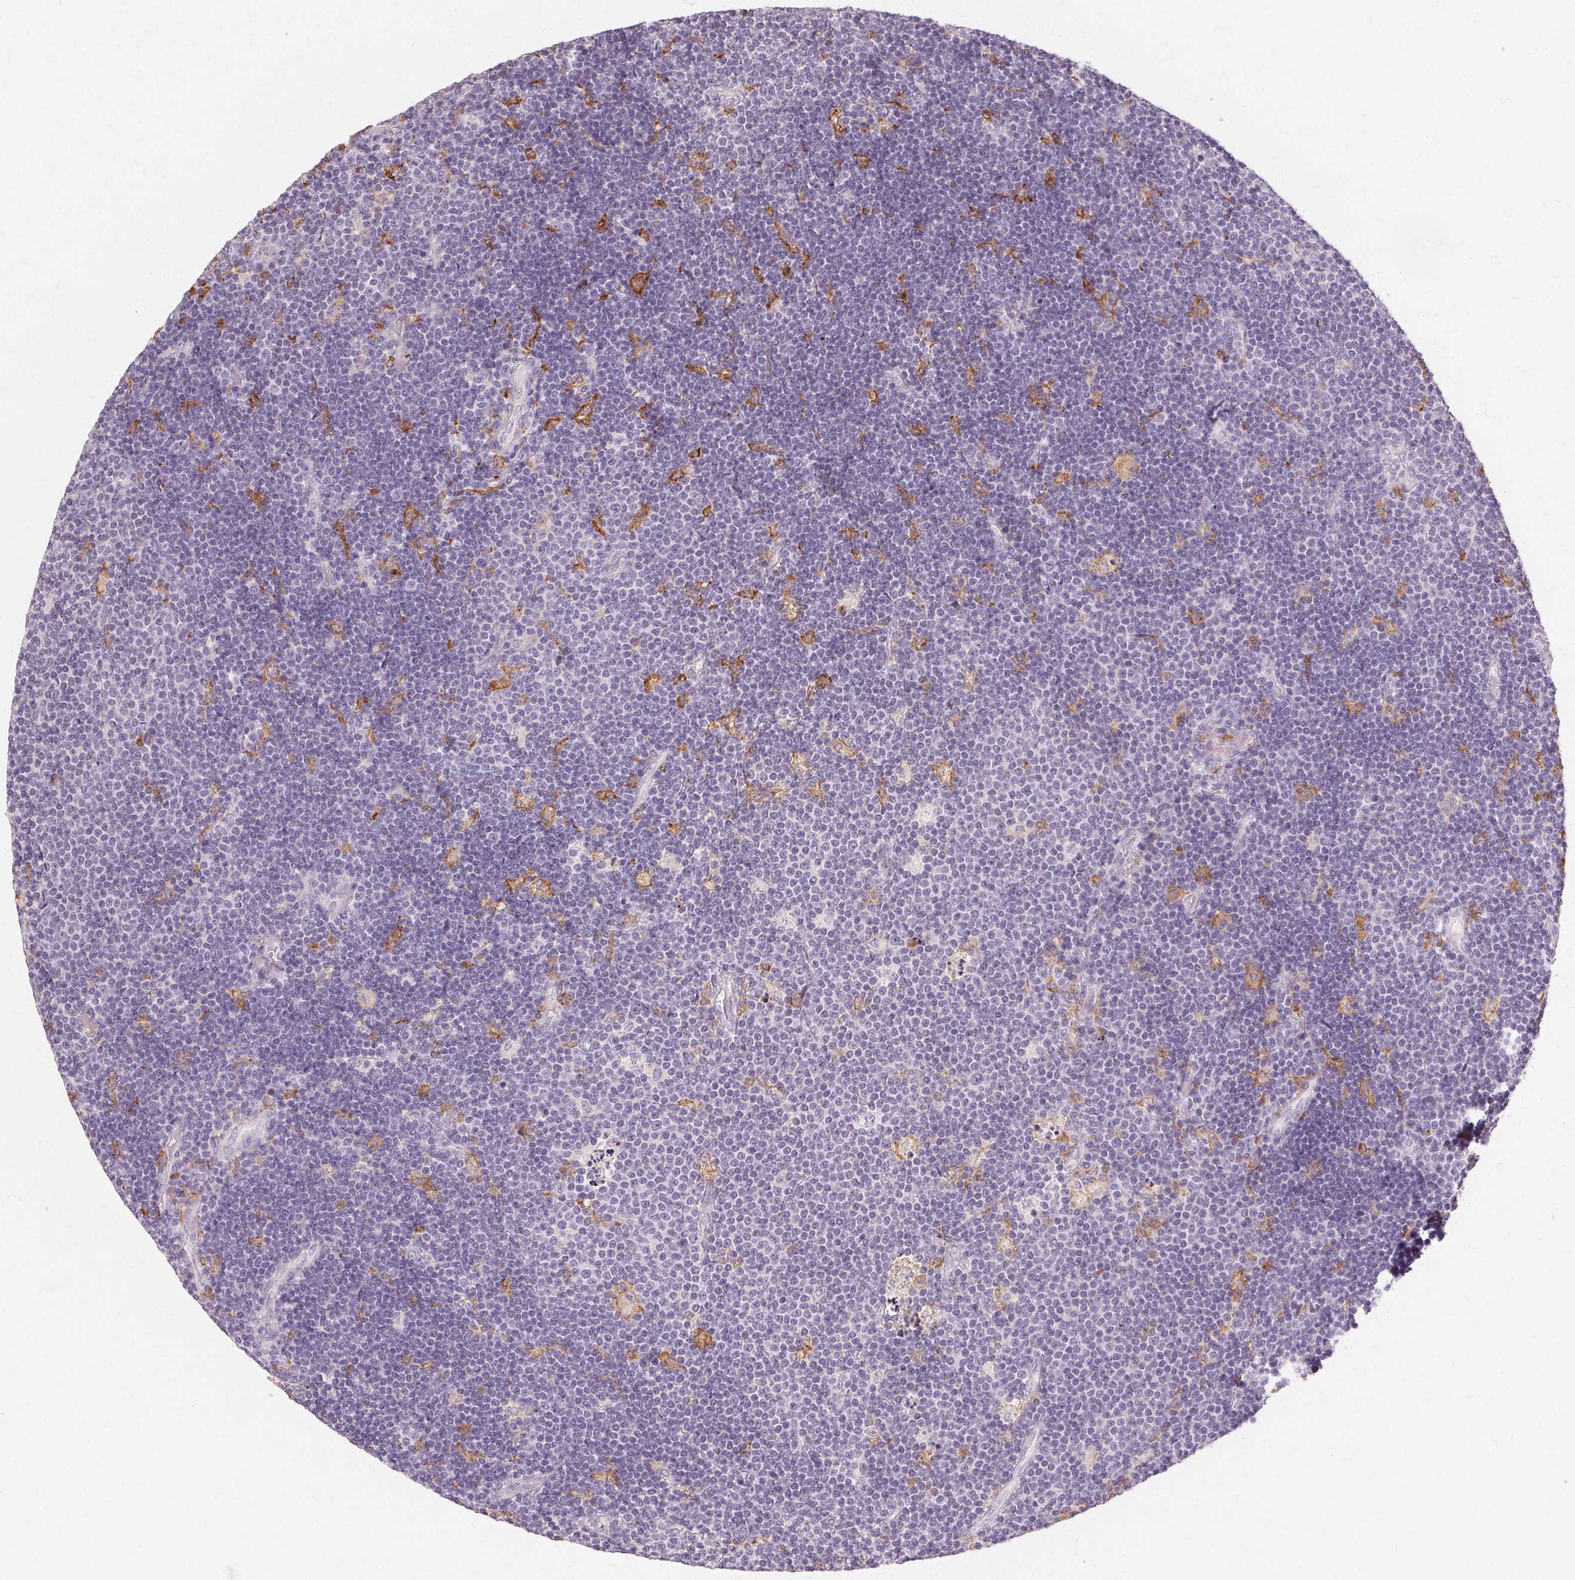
{"staining": {"intensity": "negative", "quantity": "none", "location": "none"}, "tissue": "lymphoma", "cell_type": "Tumor cells", "image_type": "cancer", "snomed": [{"axis": "morphology", "description": "Malignant lymphoma, non-Hodgkin's type, Low grade"}, {"axis": "topography", "description": "Brain"}], "caption": "Immunohistochemistry (IHC) of human lymphoma displays no staining in tumor cells.", "gene": "IFNGR1", "patient": {"sex": "female", "age": 66}}